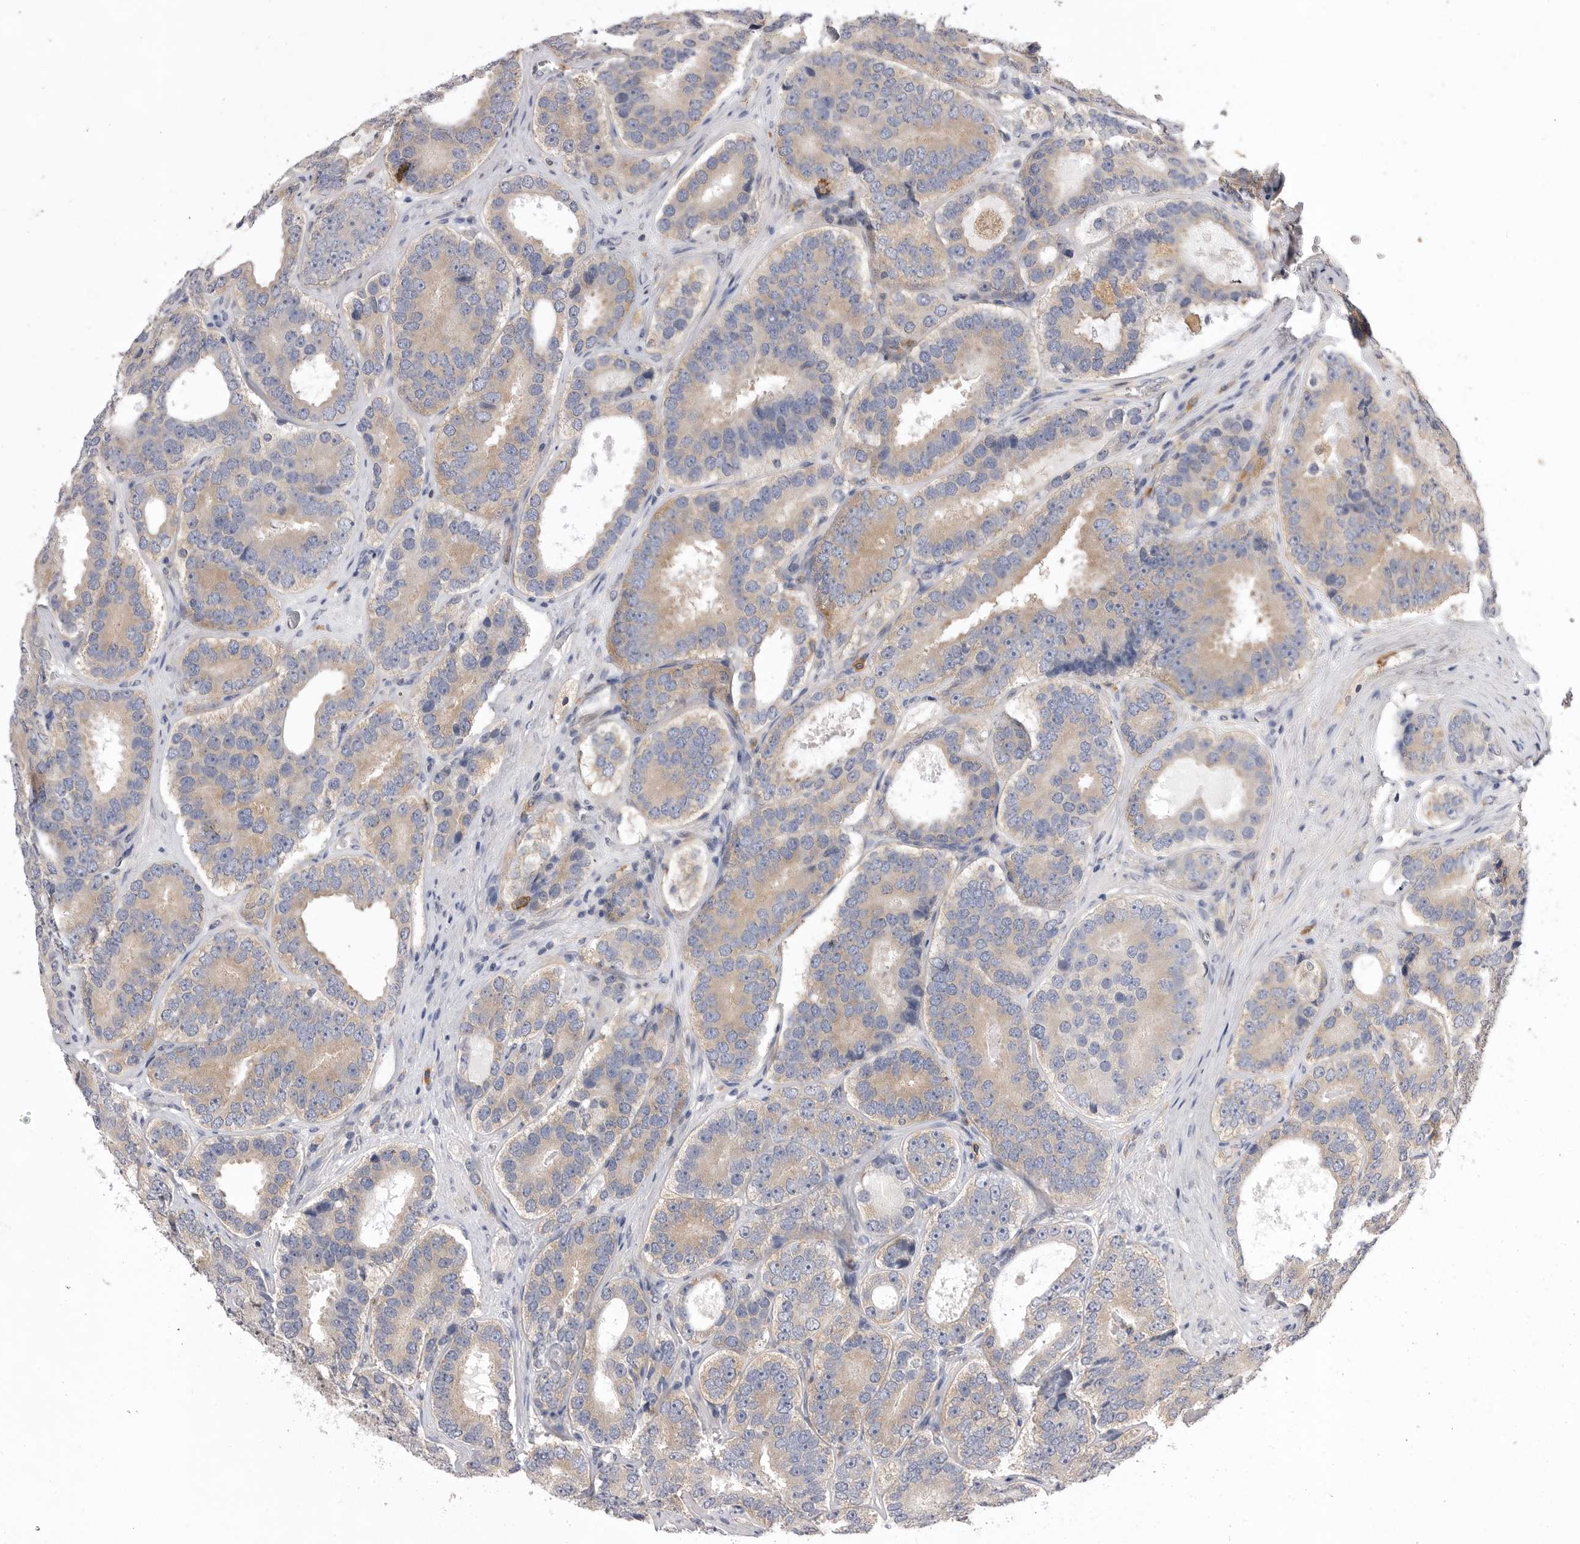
{"staining": {"intensity": "weak", "quantity": ">75%", "location": "cytoplasmic/membranous"}, "tissue": "prostate cancer", "cell_type": "Tumor cells", "image_type": "cancer", "snomed": [{"axis": "morphology", "description": "Adenocarcinoma, High grade"}, {"axis": "topography", "description": "Prostate"}], "caption": "Immunohistochemistry of prostate cancer (high-grade adenocarcinoma) shows low levels of weak cytoplasmic/membranous staining in about >75% of tumor cells.", "gene": "VAC14", "patient": {"sex": "male", "age": 56}}